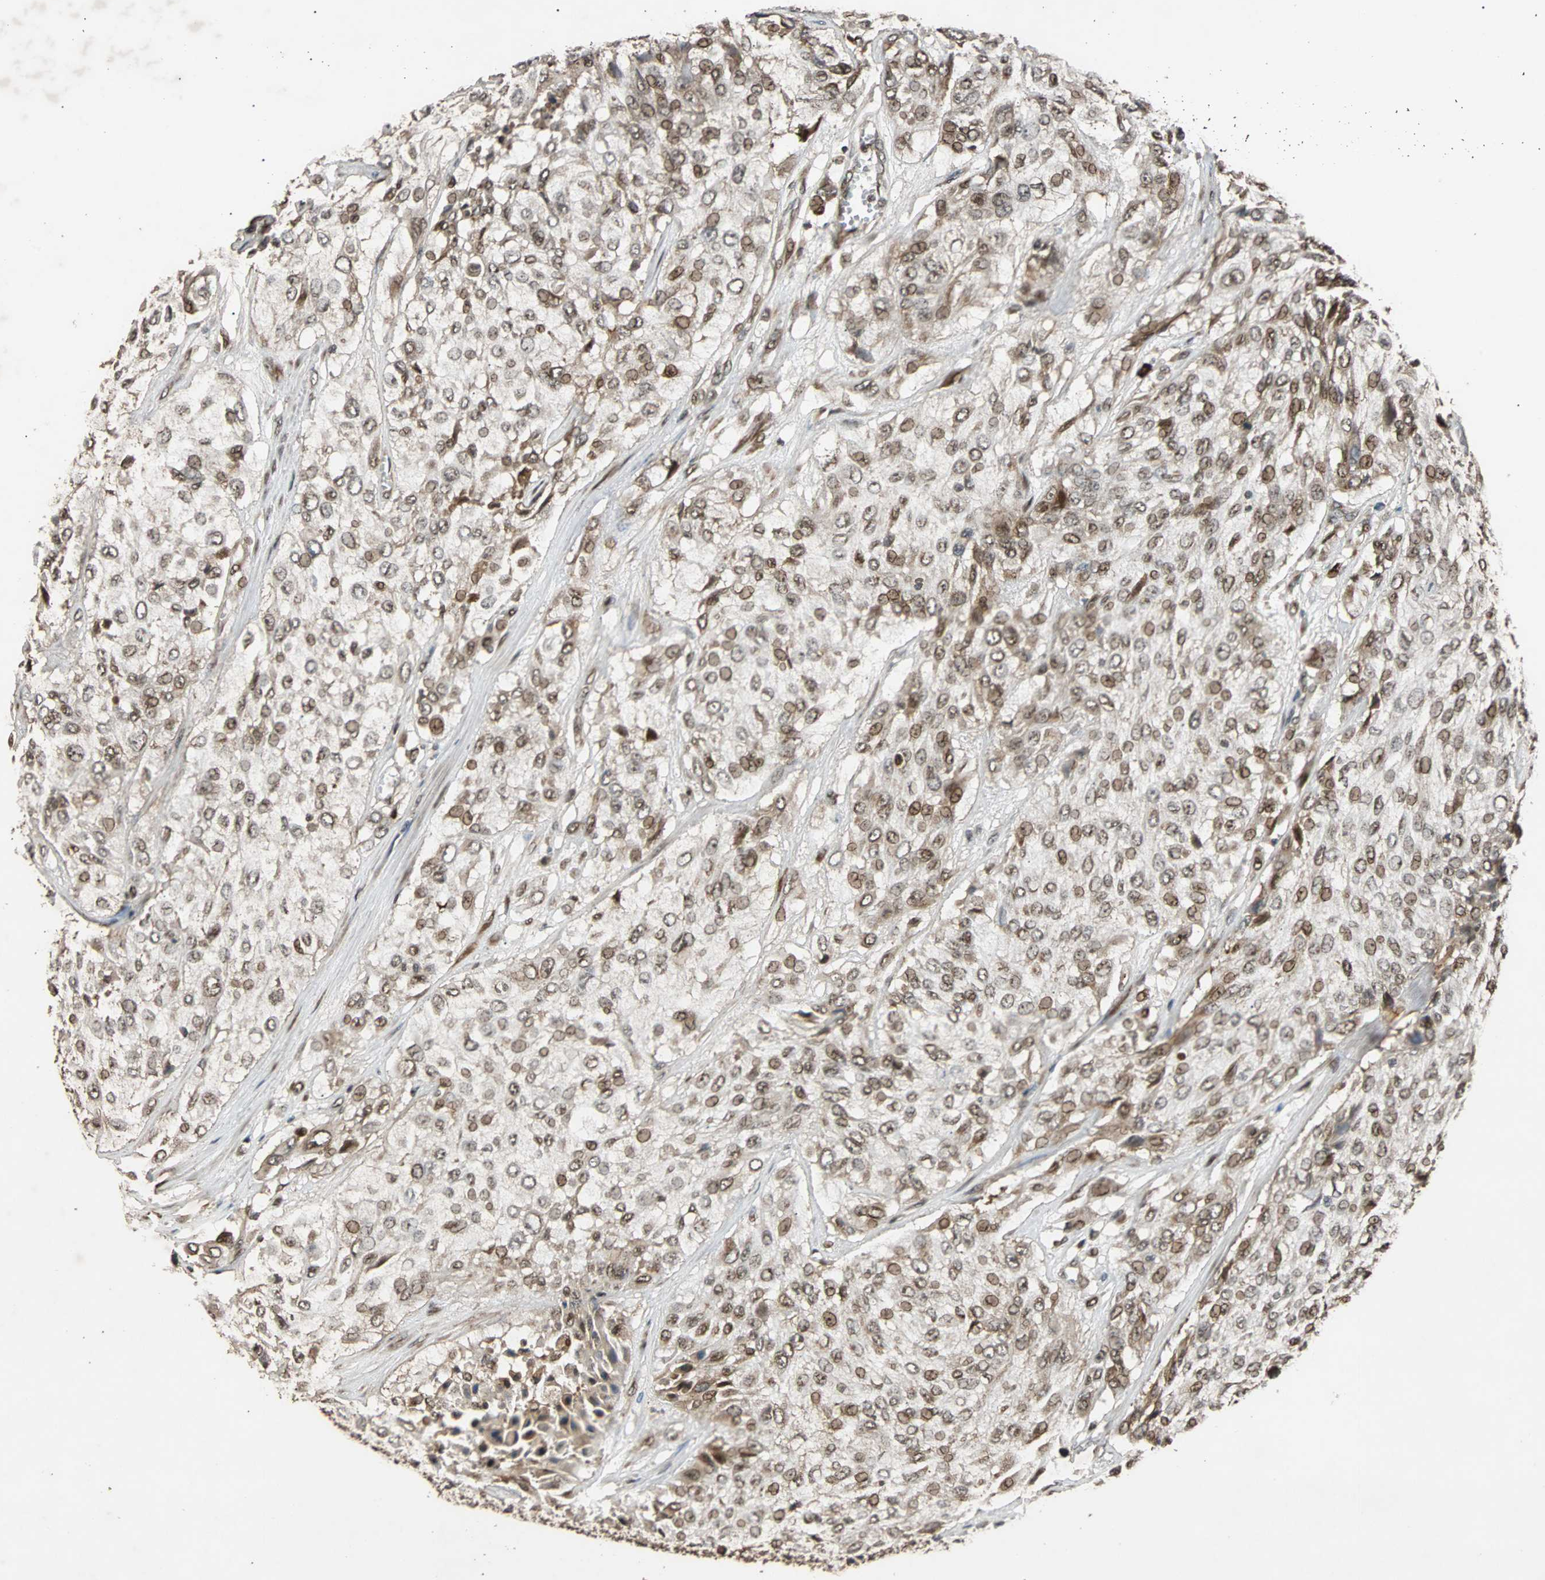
{"staining": {"intensity": "moderate", "quantity": ">75%", "location": "cytoplasmic/membranous,nuclear"}, "tissue": "urothelial cancer", "cell_type": "Tumor cells", "image_type": "cancer", "snomed": [{"axis": "morphology", "description": "Urothelial carcinoma, High grade"}, {"axis": "topography", "description": "Urinary bladder"}], "caption": "Urothelial carcinoma (high-grade) stained for a protein reveals moderate cytoplasmic/membranous and nuclear positivity in tumor cells.", "gene": "USP31", "patient": {"sex": "male", "age": 57}}